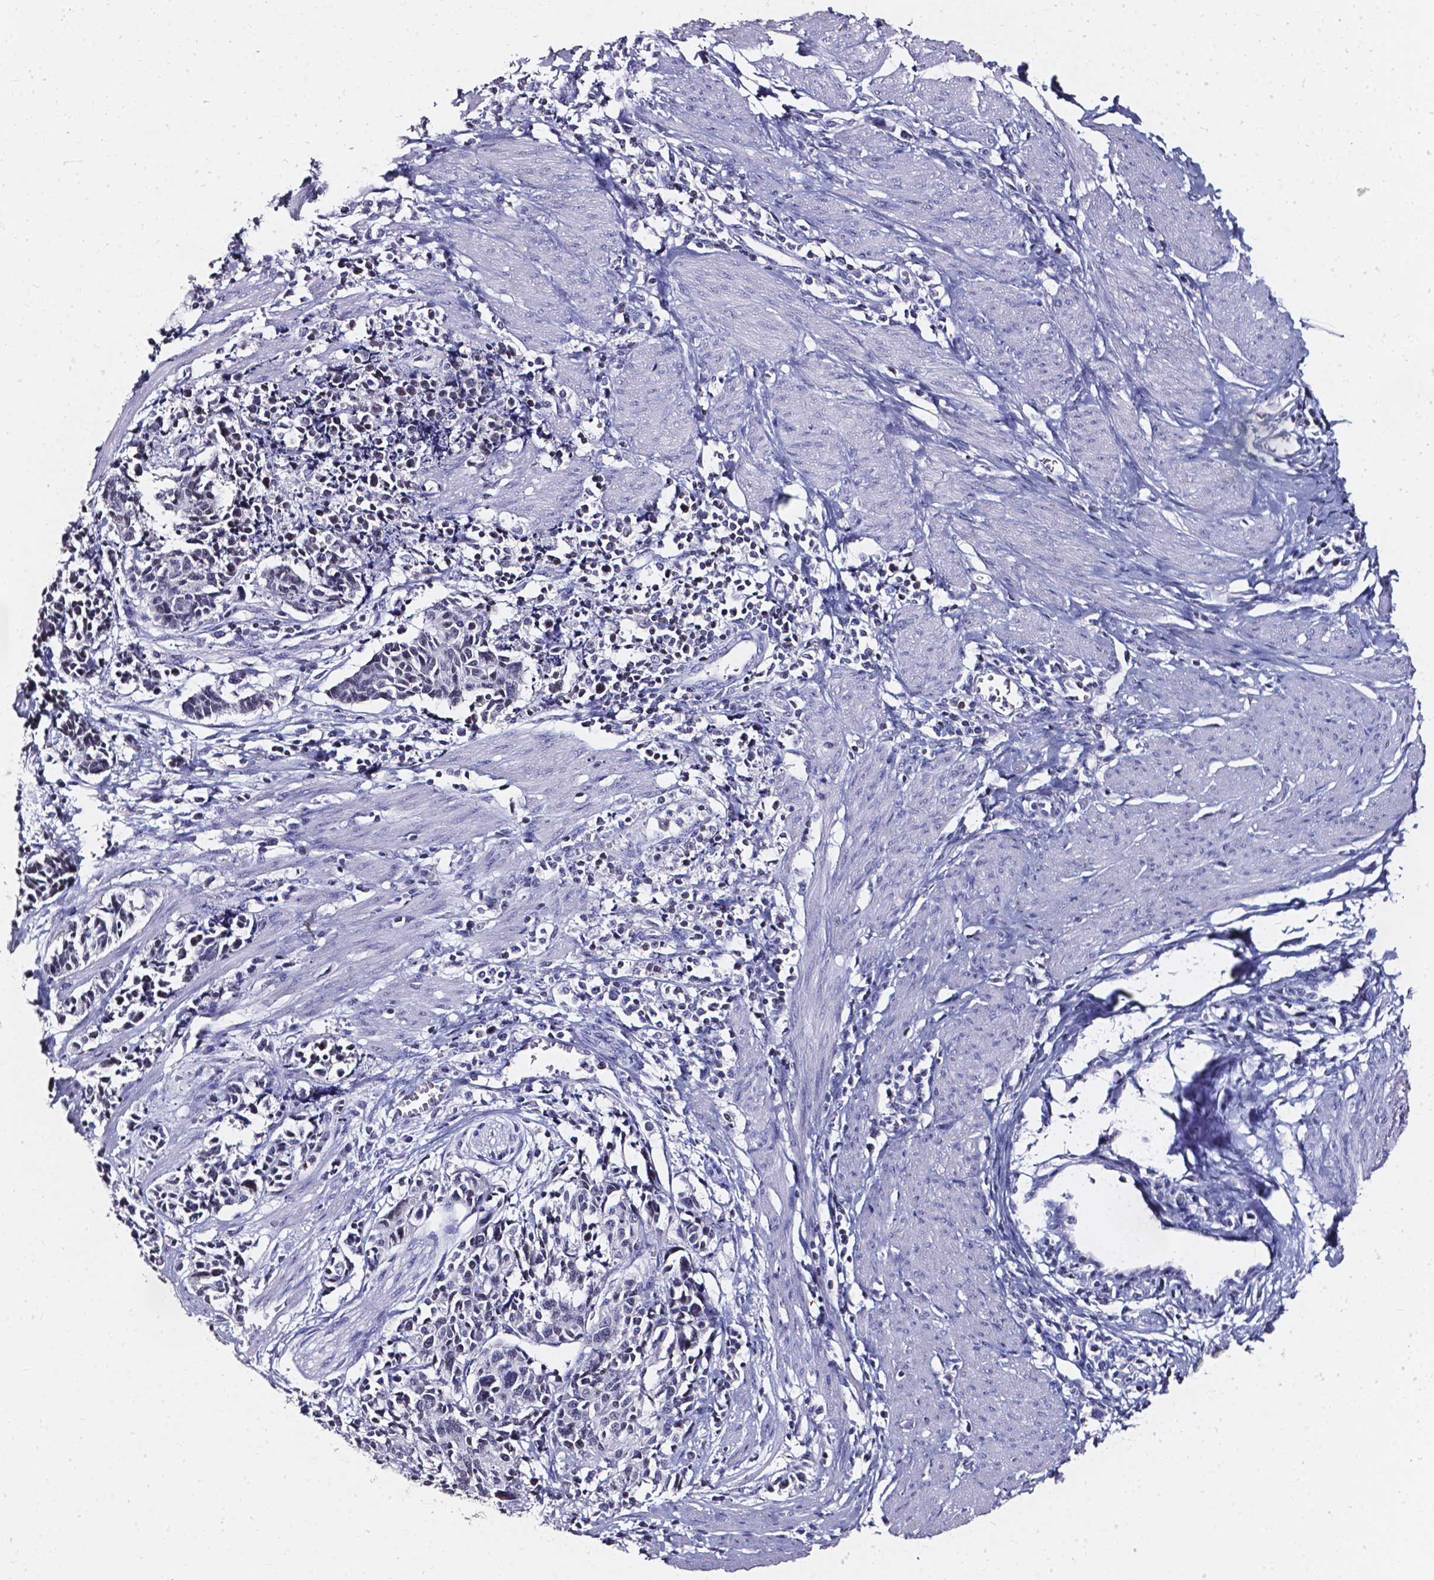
{"staining": {"intensity": "negative", "quantity": "none", "location": "none"}, "tissue": "cervical cancer", "cell_type": "Tumor cells", "image_type": "cancer", "snomed": [{"axis": "morphology", "description": "Squamous cell carcinoma, NOS"}, {"axis": "topography", "description": "Cervix"}], "caption": "This is a image of IHC staining of squamous cell carcinoma (cervical), which shows no positivity in tumor cells. Nuclei are stained in blue.", "gene": "AKR1B10", "patient": {"sex": "female", "age": 35}}